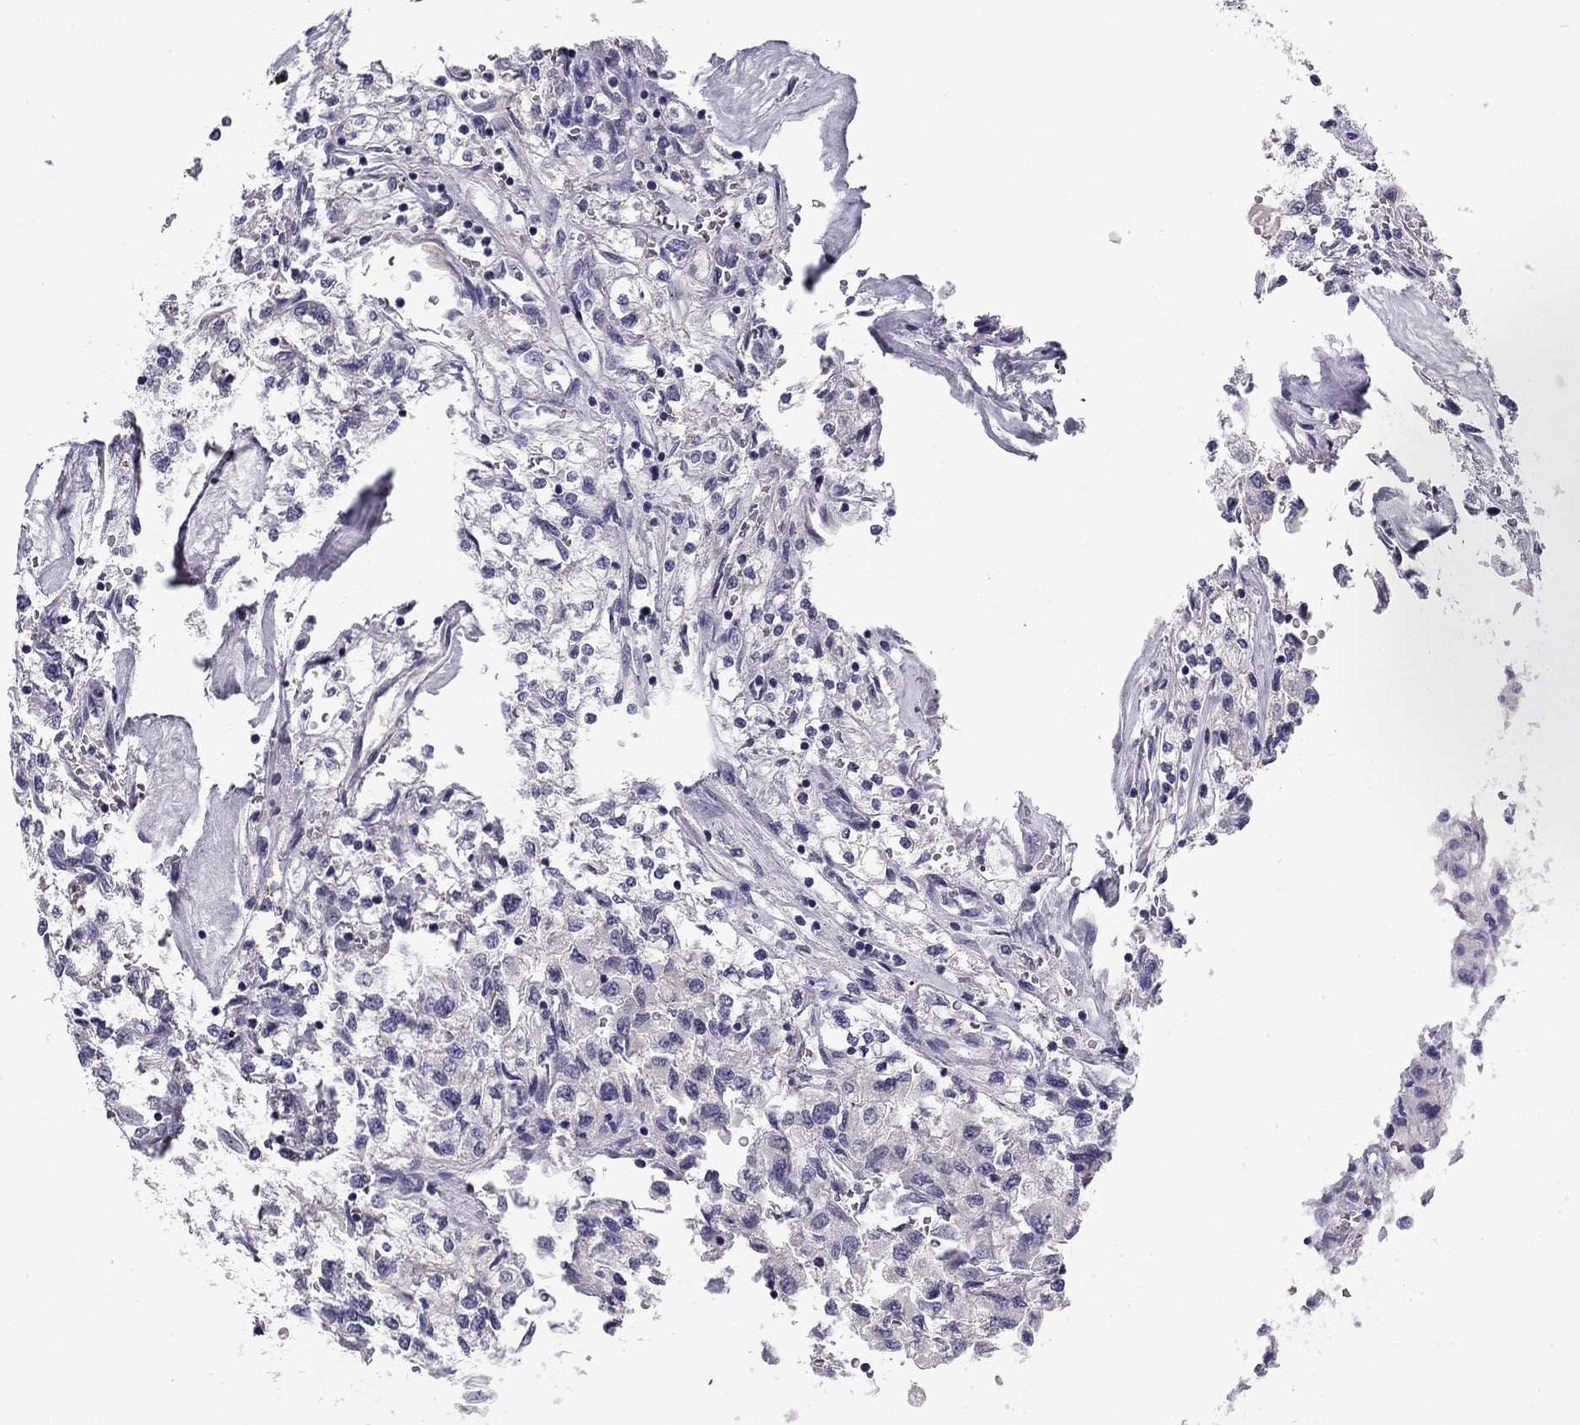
{"staining": {"intensity": "negative", "quantity": "none", "location": "none"}, "tissue": "renal cancer", "cell_type": "Tumor cells", "image_type": "cancer", "snomed": [{"axis": "morphology", "description": "Adenocarcinoma, NOS"}, {"axis": "topography", "description": "Kidney"}], "caption": "High magnification brightfield microscopy of renal cancer stained with DAB (3,3'-diaminobenzidine) (brown) and counterstained with hematoxylin (blue): tumor cells show no significant expression.", "gene": "FLNC", "patient": {"sex": "male", "age": 80}}